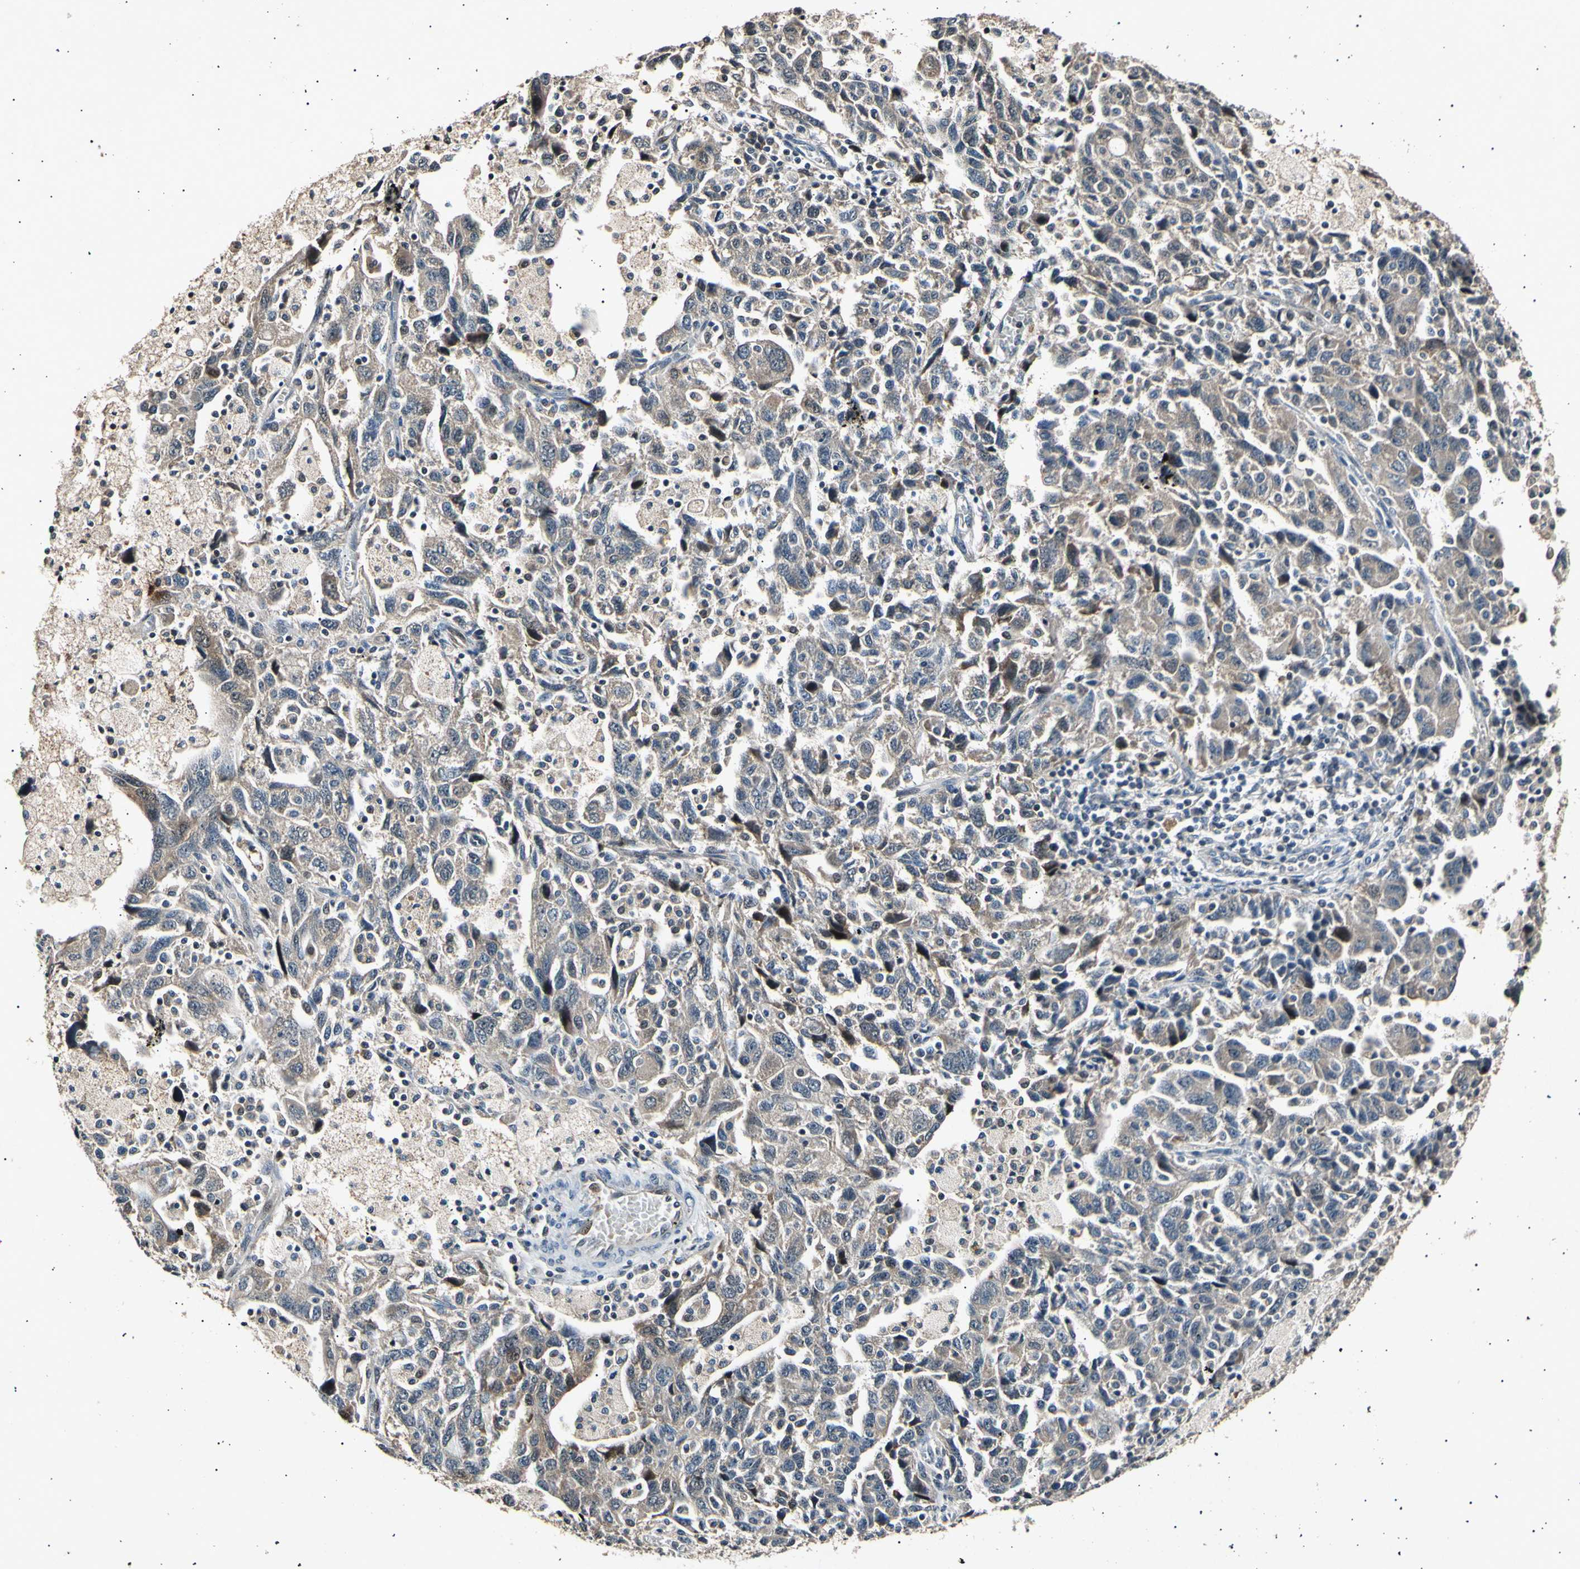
{"staining": {"intensity": "weak", "quantity": ">75%", "location": "cytoplasmic/membranous"}, "tissue": "ovarian cancer", "cell_type": "Tumor cells", "image_type": "cancer", "snomed": [{"axis": "morphology", "description": "Carcinoma, NOS"}, {"axis": "morphology", "description": "Cystadenocarcinoma, serous, NOS"}, {"axis": "topography", "description": "Ovary"}], "caption": "Serous cystadenocarcinoma (ovarian) stained with a protein marker demonstrates weak staining in tumor cells.", "gene": "ADCY3", "patient": {"sex": "female", "age": 69}}